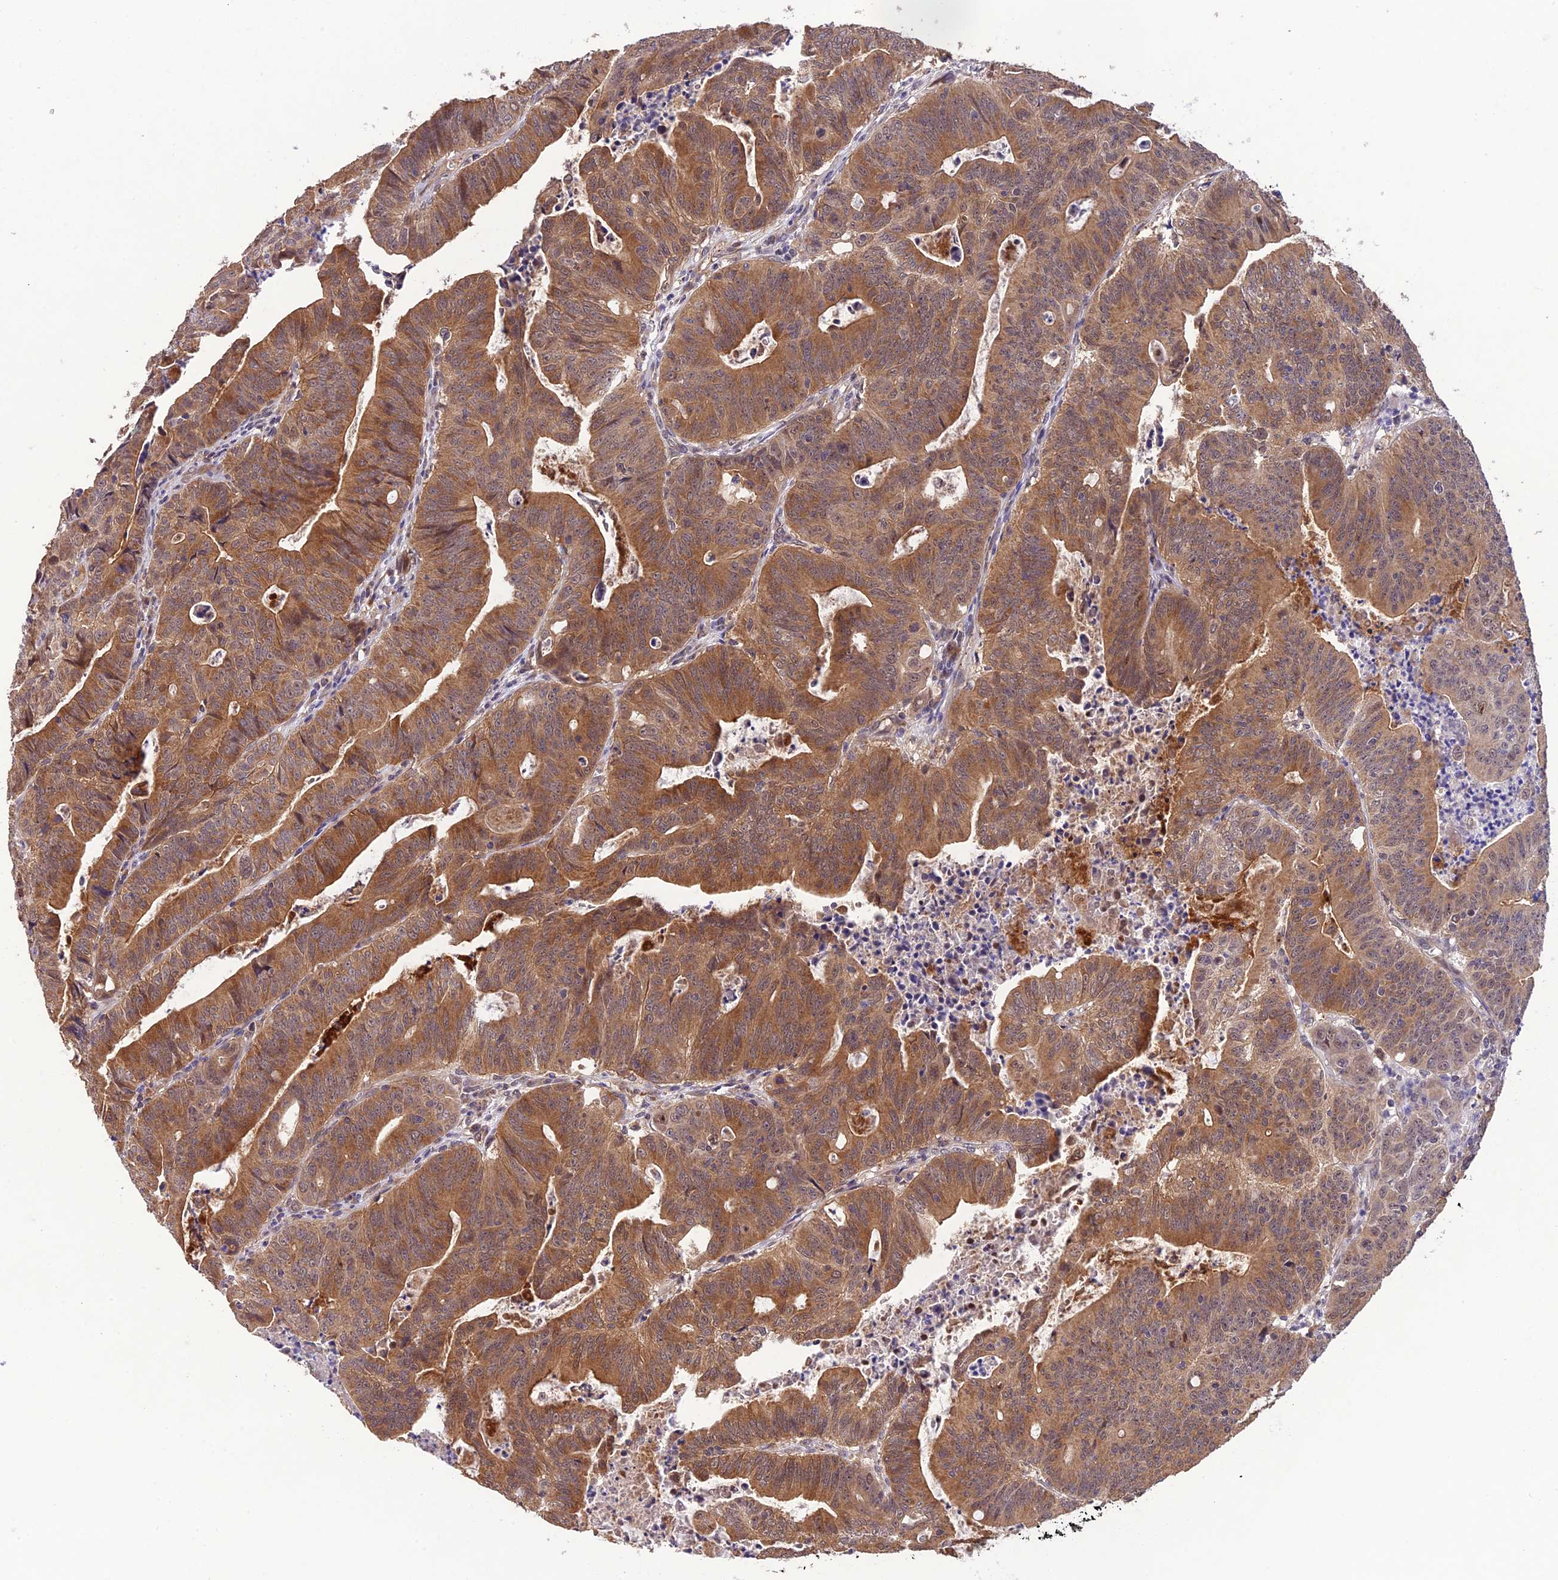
{"staining": {"intensity": "moderate", "quantity": ">75%", "location": "cytoplasmic/membranous"}, "tissue": "colorectal cancer", "cell_type": "Tumor cells", "image_type": "cancer", "snomed": [{"axis": "morphology", "description": "Adenocarcinoma, NOS"}, {"axis": "topography", "description": "Rectum"}], "caption": "About >75% of tumor cells in colorectal adenocarcinoma show moderate cytoplasmic/membranous protein expression as visualized by brown immunohistochemical staining.", "gene": "MNS1", "patient": {"sex": "male", "age": 69}}